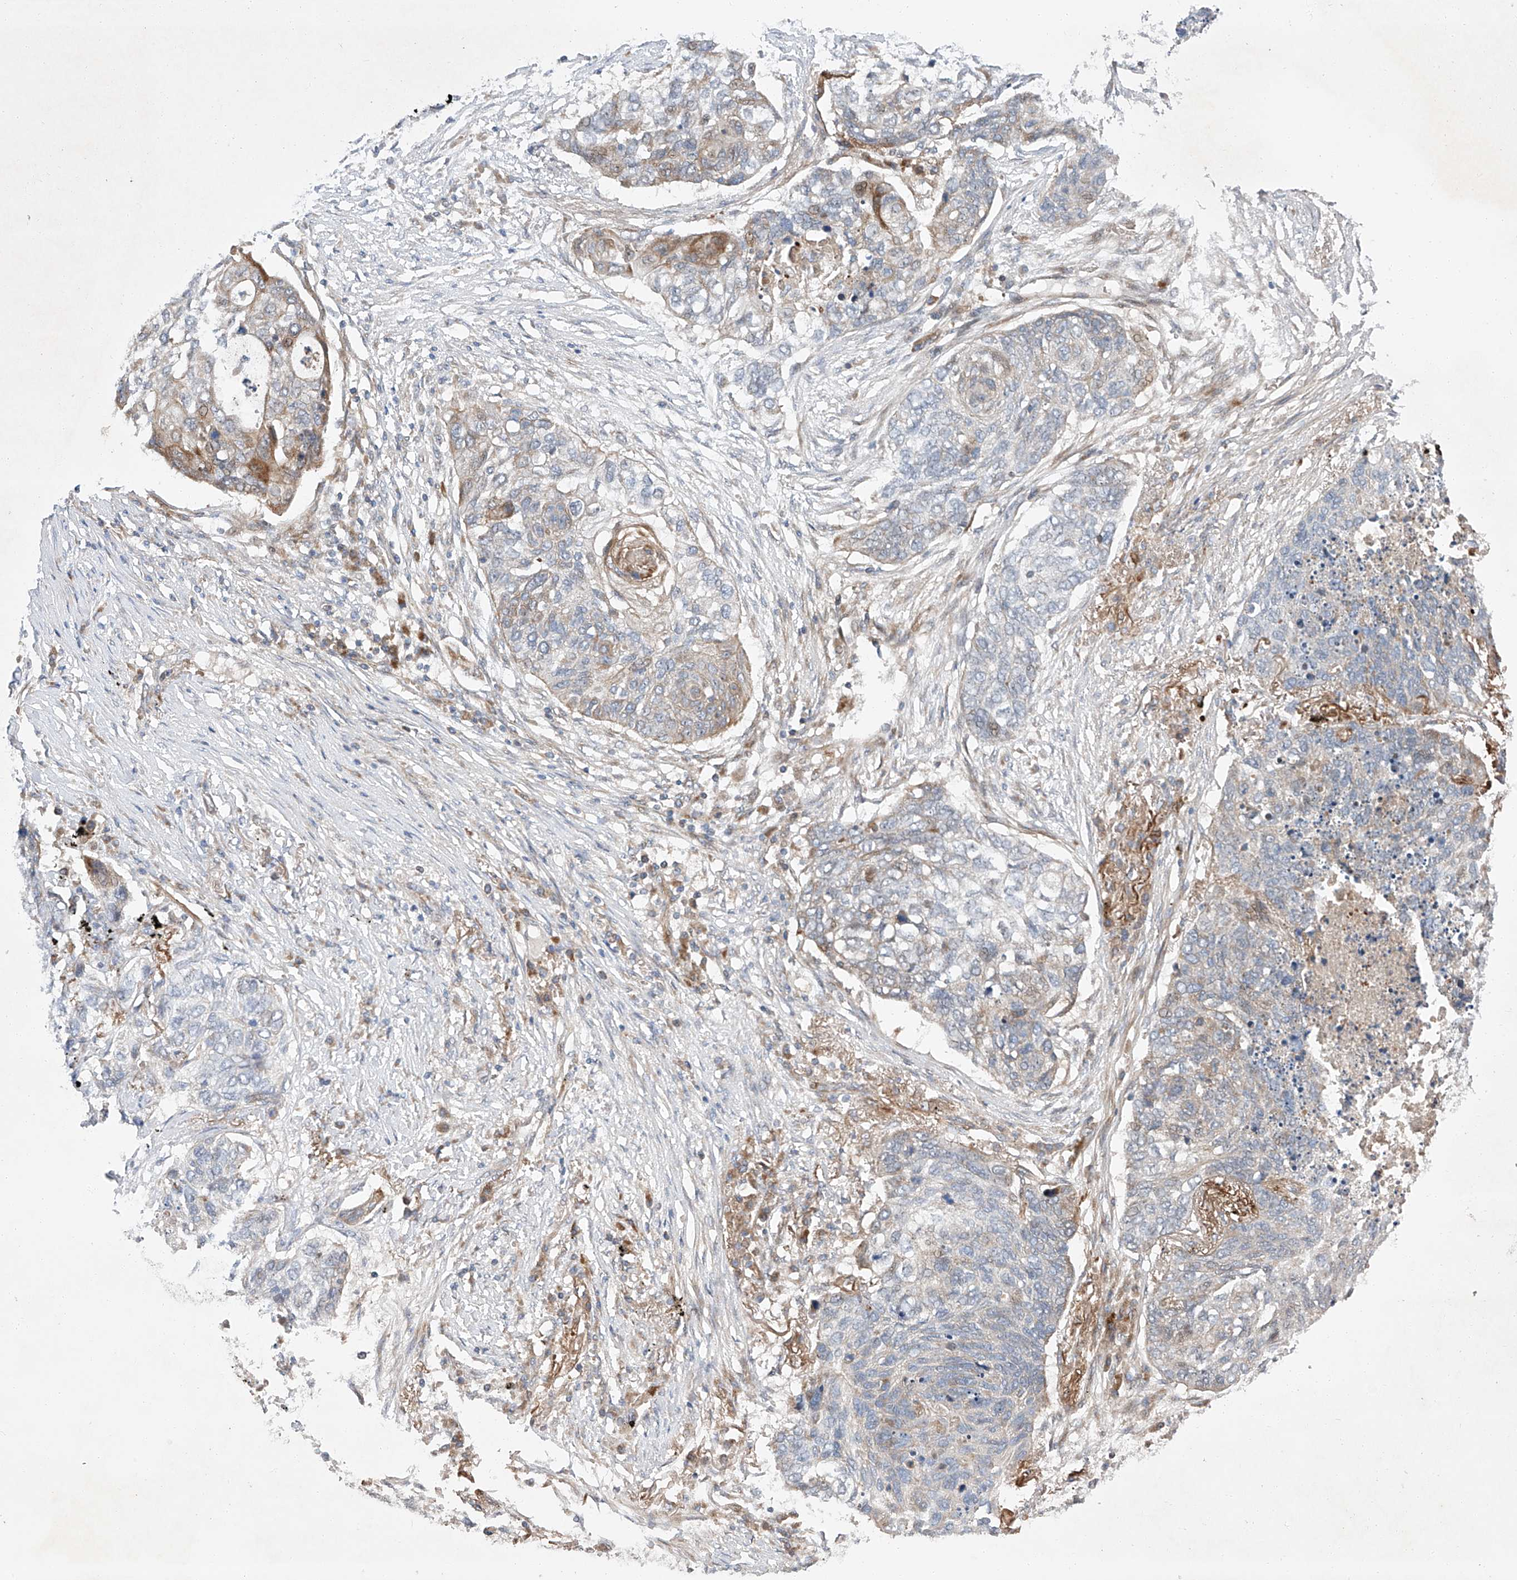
{"staining": {"intensity": "weak", "quantity": "<25%", "location": "cytoplasmic/membranous"}, "tissue": "lung cancer", "cell_type": "Tumor cells", "image_type": "cancer", "snomed": [{"axis": "morphology", "description": "Squamous cell carcinoma, NOS"}, {"axis": "topography", "description": "Lung"}], "caption": "The histopathology image displays no significant positivity in tumor cells of squamous cell carcinoma (lung).", "gene": "USF3", "patient": {"sex": "female", "age": 63}}